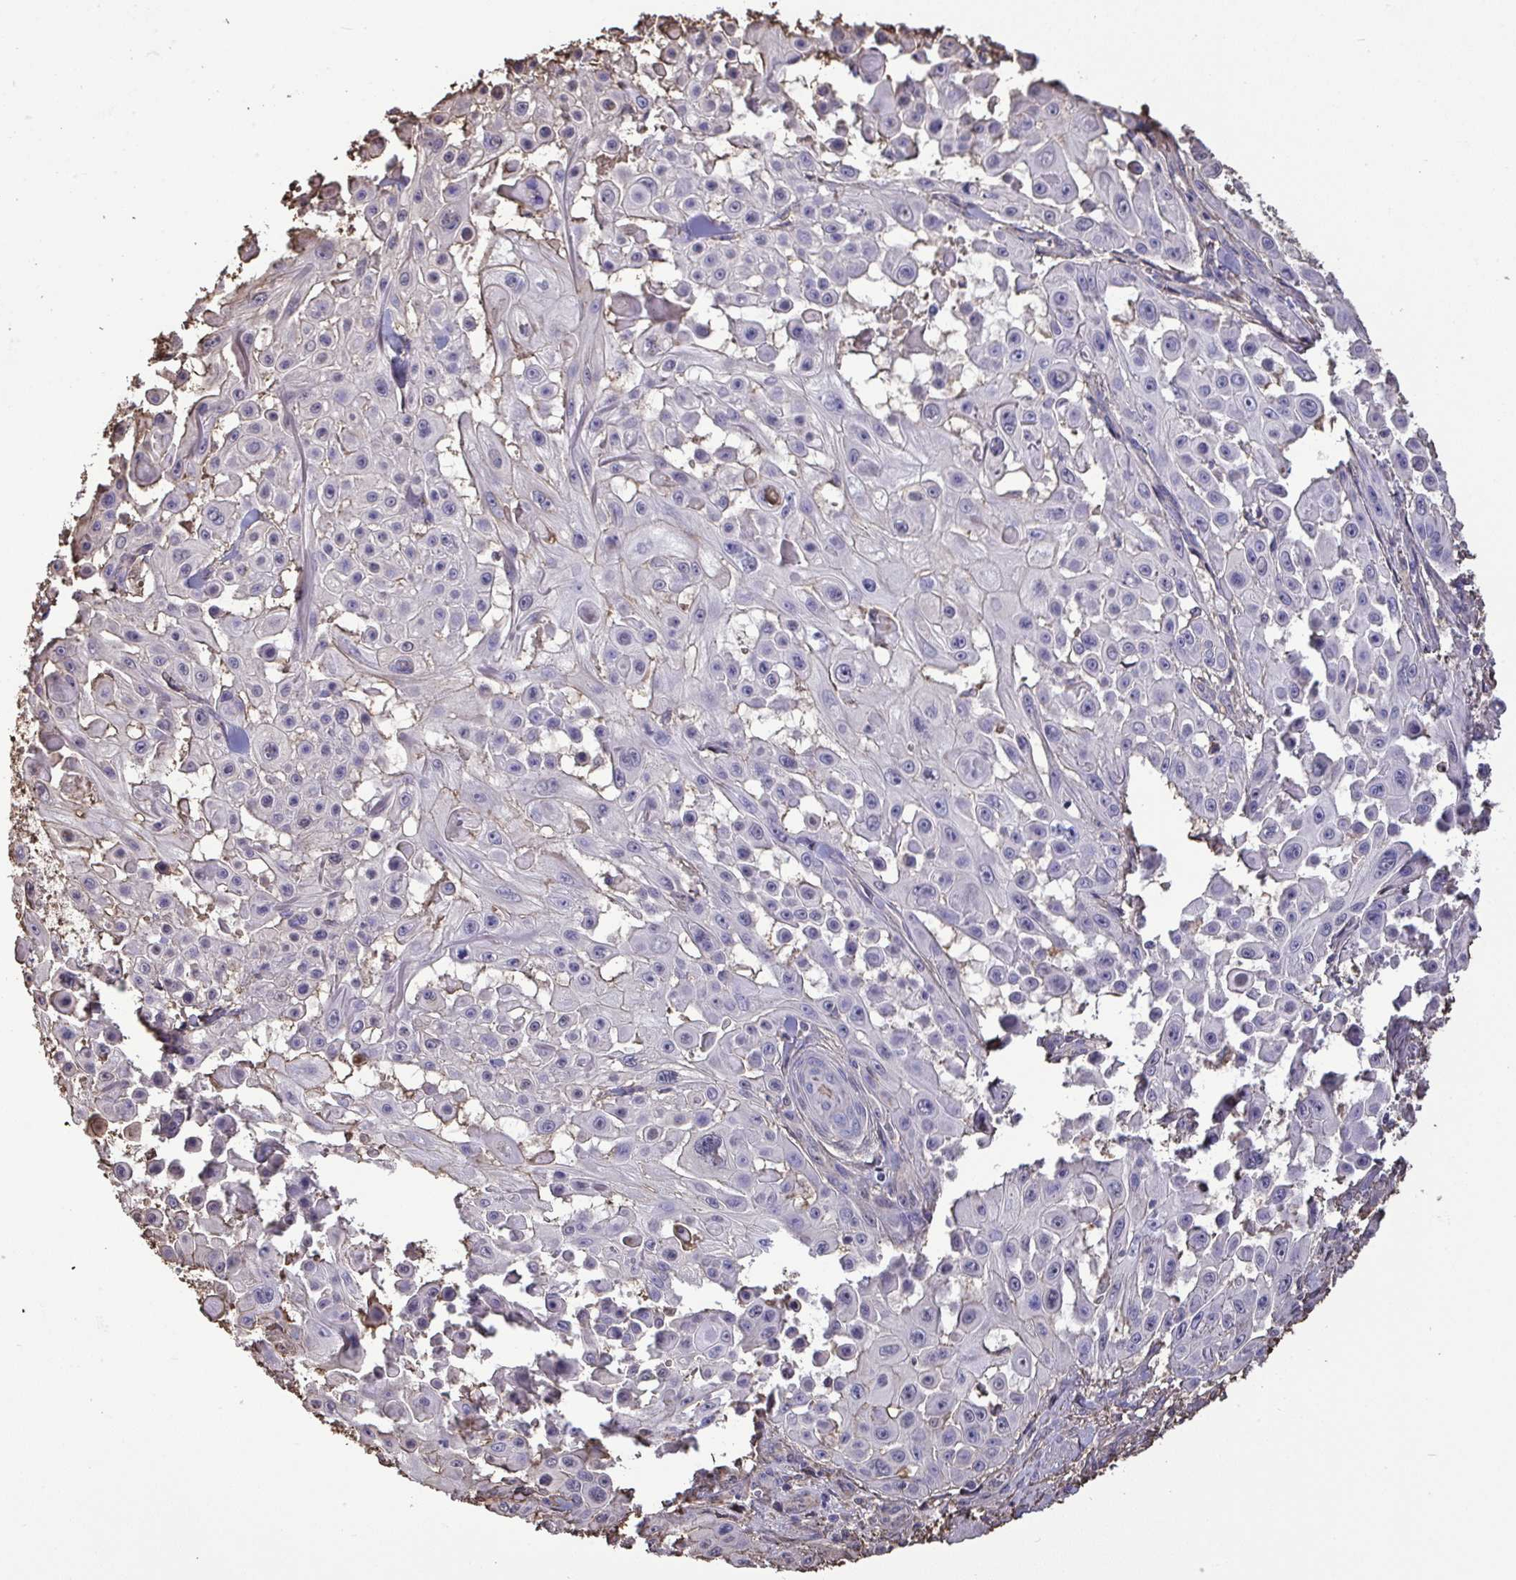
{"staining": {"intensity": "negative", "quantity": "none", "location": "none"}, "tissue": "skin cancer", "cell_type": "Tumor cells", "image_type": "cancer", "snomed": [{"axis": "morphology", "description": "Squamous cell carcinoma, NOS"}, {"axis": "topography", "description": "Skin"}], "caption": "Skin cancer was stained to show a protein in brown. There is no significant positivity in tumor cells. The staining is performed using DAB (3,3'-diaminobenzidine) brown chromogen with nuclei counter-stained in using hematoxylin.", "gene": "ANXA5", "patient": {"sex": "male", "age": 91}}